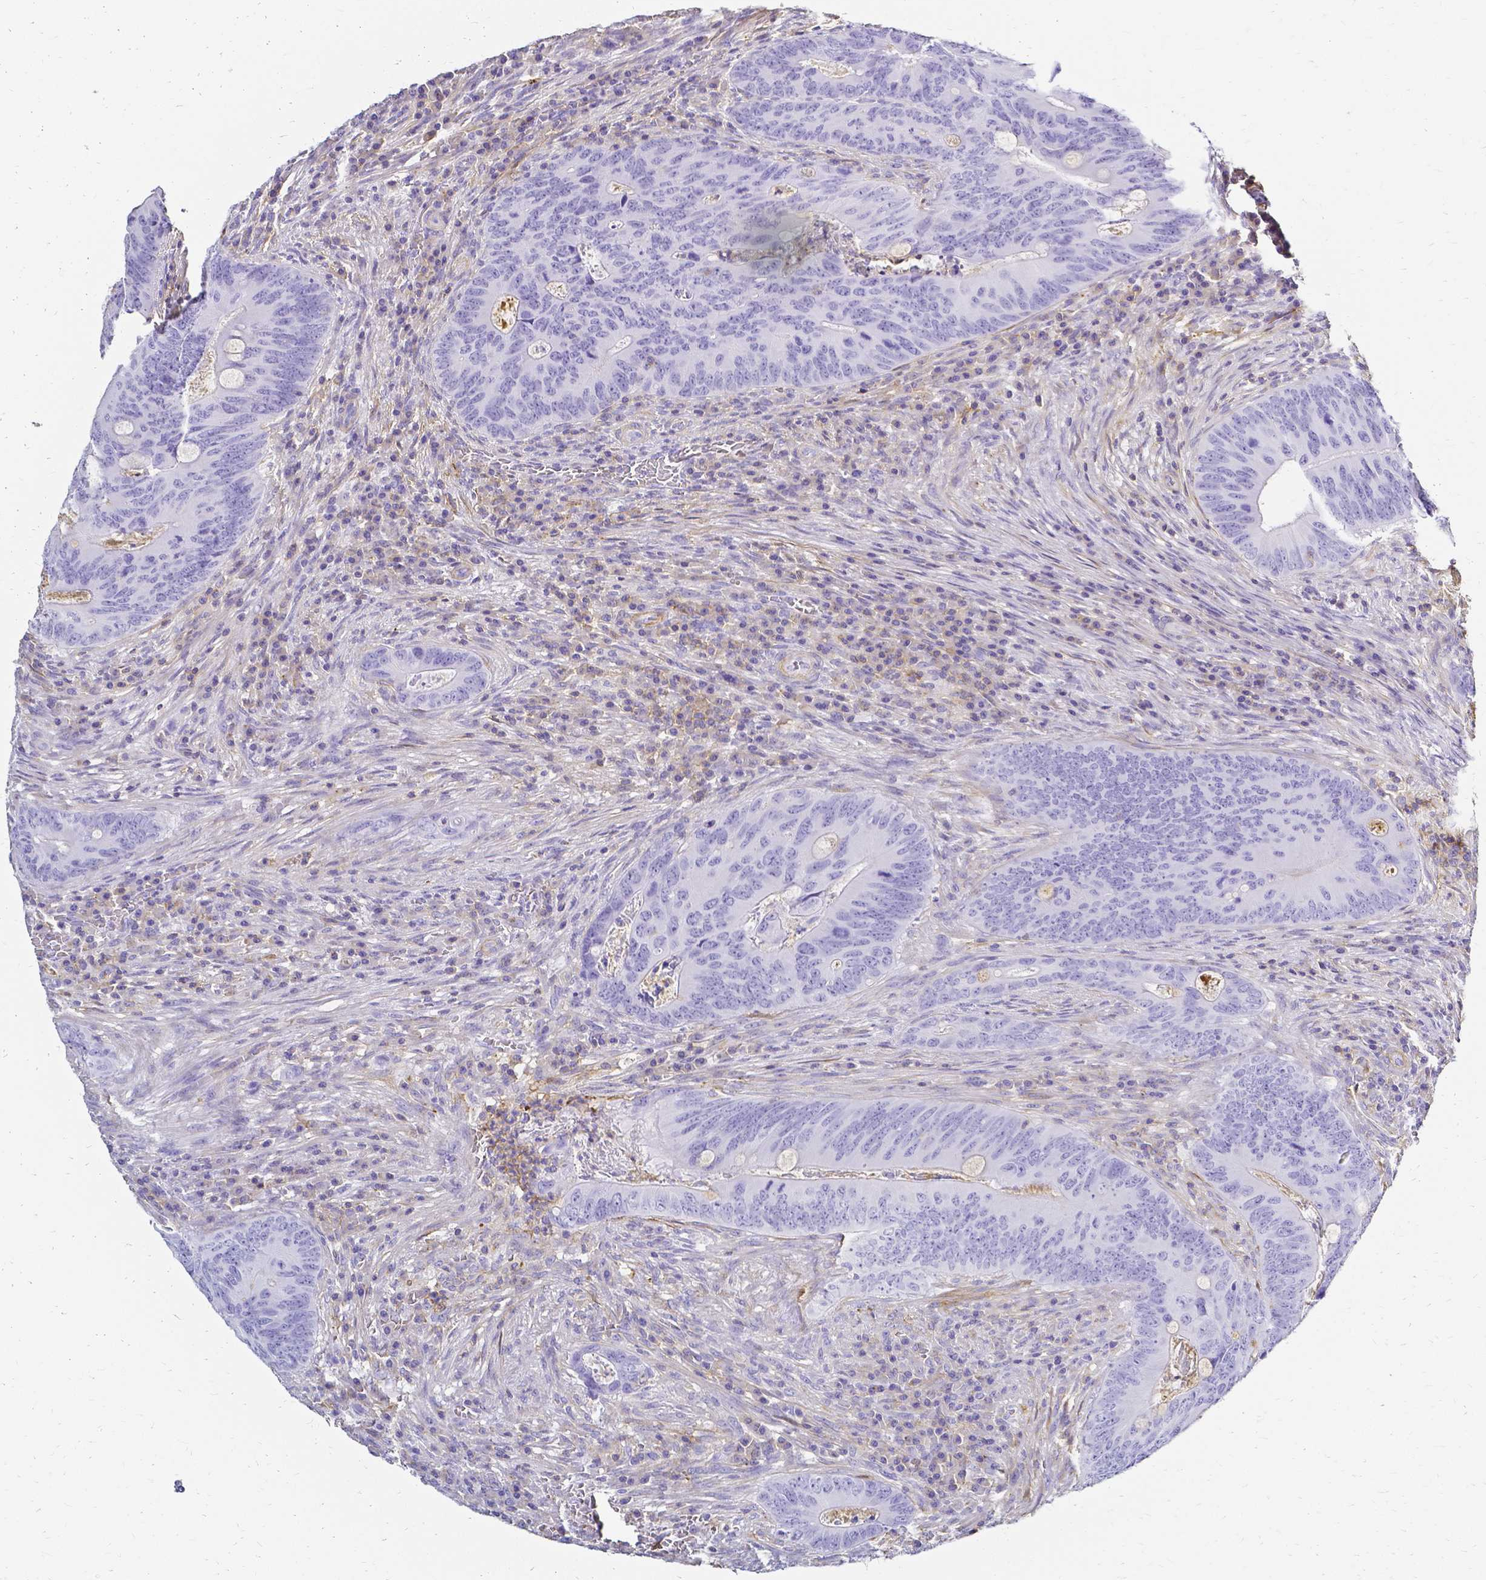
{"staining": {"intensity": "negative", "quantity": "none", "location": "none"}, "tissue": "colorectal cancer", "cell_type": "Tumor cells", "image_type": "cancer", "snomed": [{"axis": "morphology", "description": "Adenocarcinoma, NOS"}, {"axis": "topography", "description": "Colon"}], "caption": "This photomicrograph is of colorectal cancer stained with immunohistochemistry (IHC) to label a protein in brown with the nuclei are counter-stained blue. There is no staining in tumor cells.", "gene": "HSPA12A", "patient": {"sex": "female", "age": 74}}